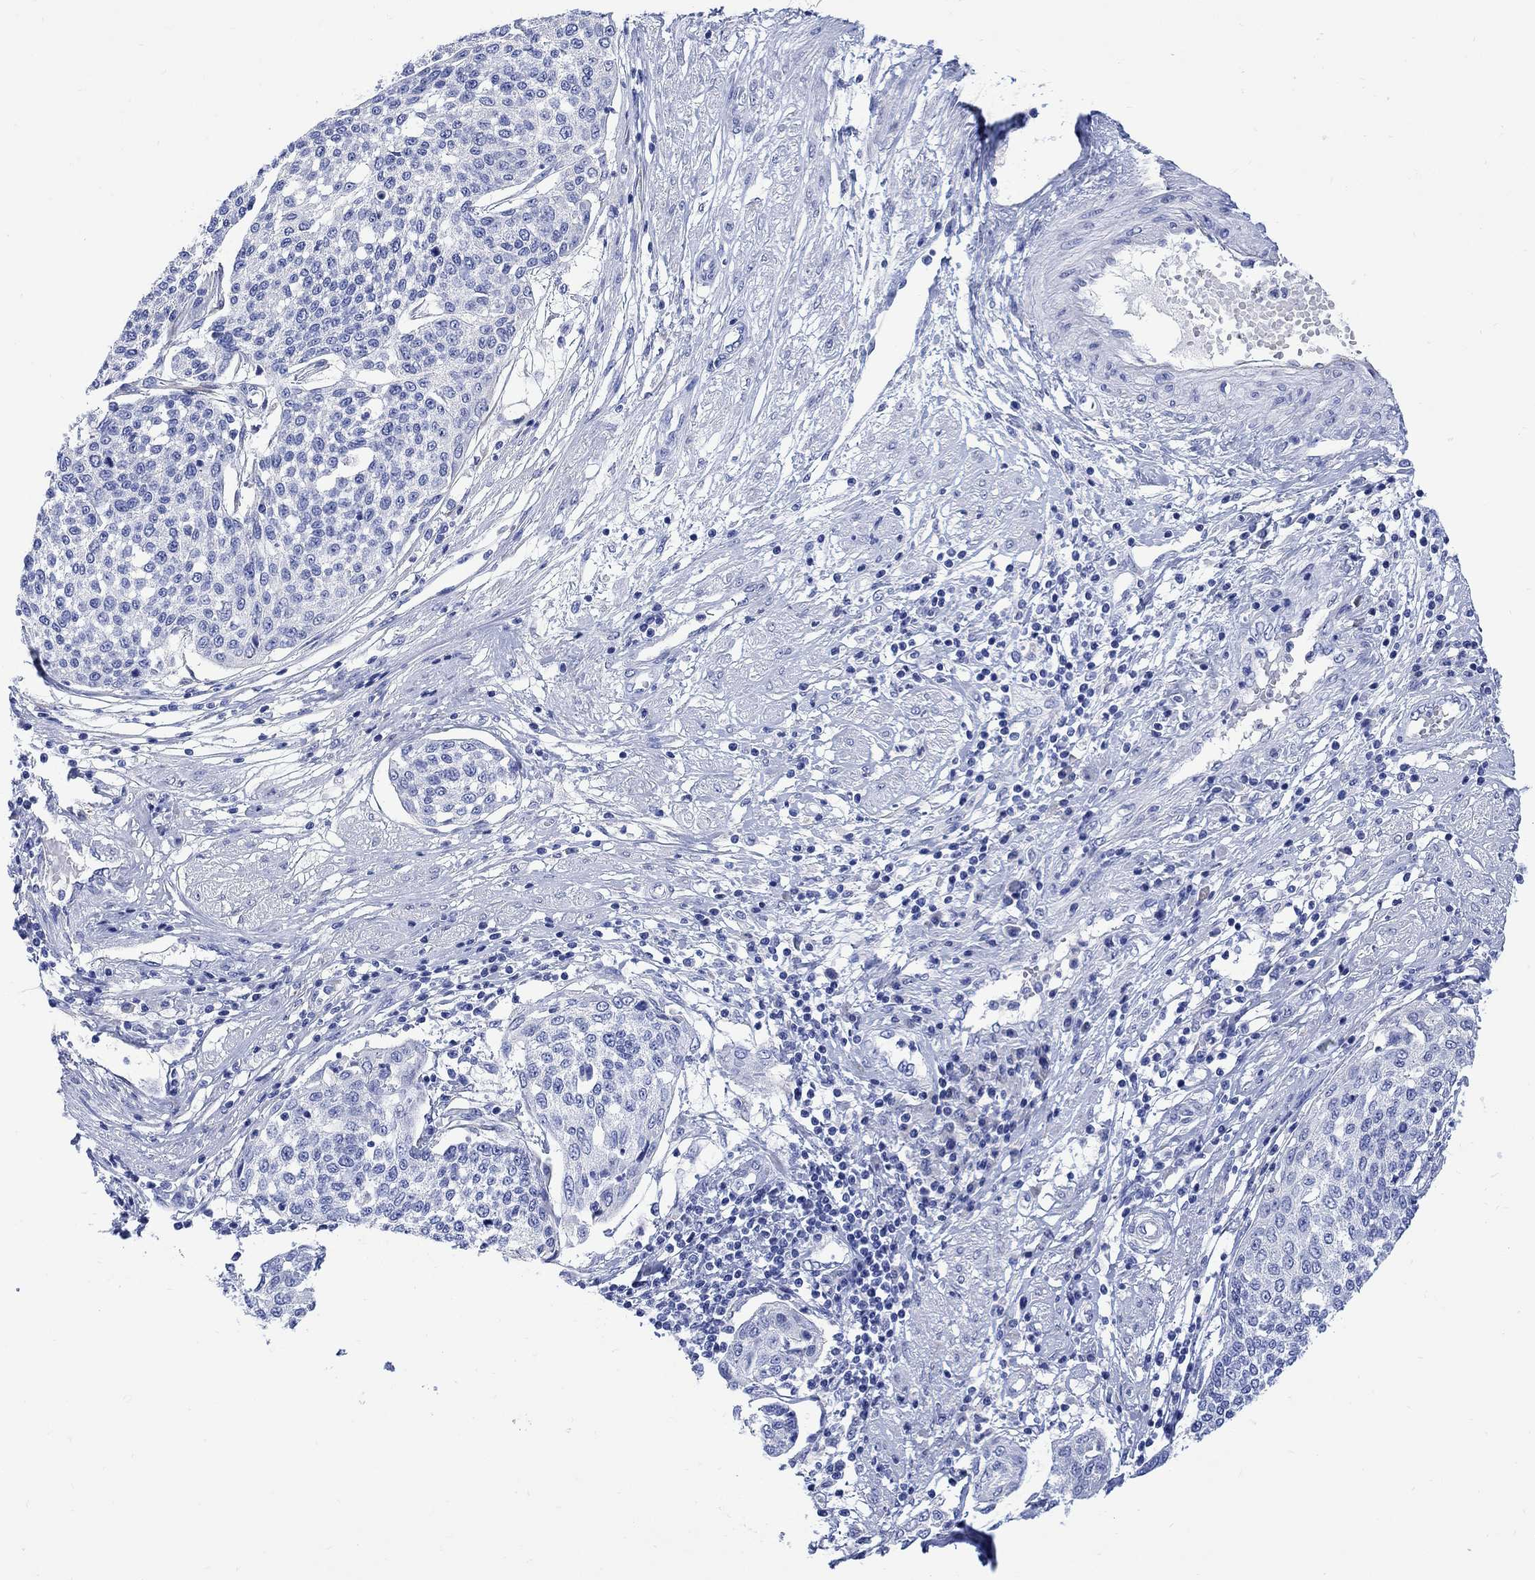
{"staining": {"intensity": "negative", "quantity": "none", "location": "none"}, "tissue": "cervical cancer", "cell_type": "Tumor cells", "image_type": "cancer", "snomed": [{"axis": "morphology", "description": "Squamous cell carcinoma, NOS"}, {"axis": "topography", "description": "Cervix"}], "caption": "Human cervical squamous cell carcinoma stained for a protein using IHC exhibits no expression in tumor cells.", "gene": "MYL1", "patient": {"sex": "female", "age": 34}}